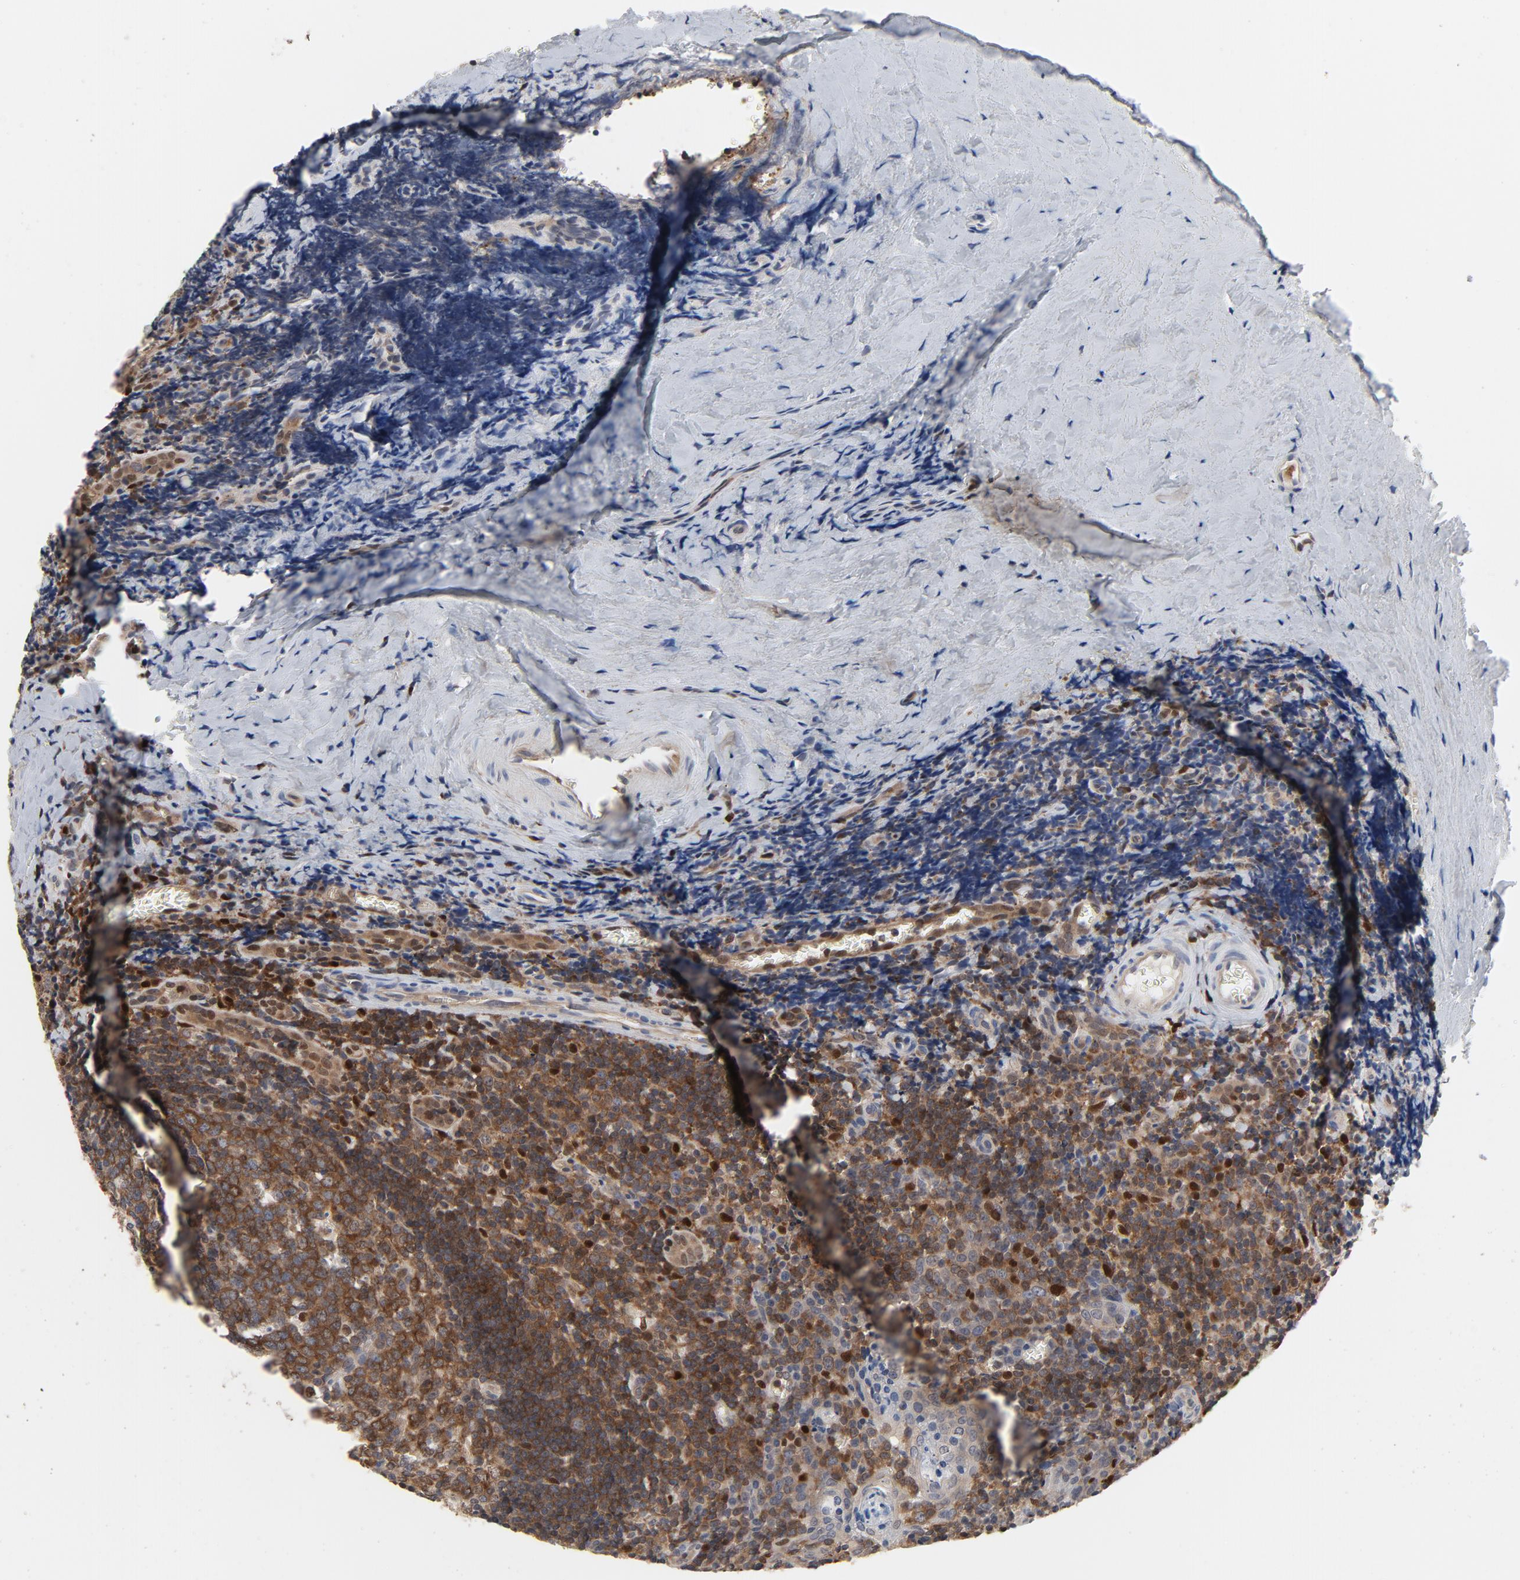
{"staining": {"intensity": "strong", "quantity": ">75%", "location": "cytoplasmic/membranous"}, "tissue": "tonsil", "cell_type": "Germinal center cells", "image_type": "normal", "snomed": [{"axis": "morphology", "description": "Normal tissue, NOS"}, {"axis": "topography", "description": "Tonsil"}], "caption": "An immunohistochemistry (IHC) histopathology image of benign tissue is shown. Protein staining in brown labels strong cytoplasmic/membranous positivity in tonsil within germinal center cells.", "gene": "NFKB1", "patient": {"sex": "male", "age": 20}}